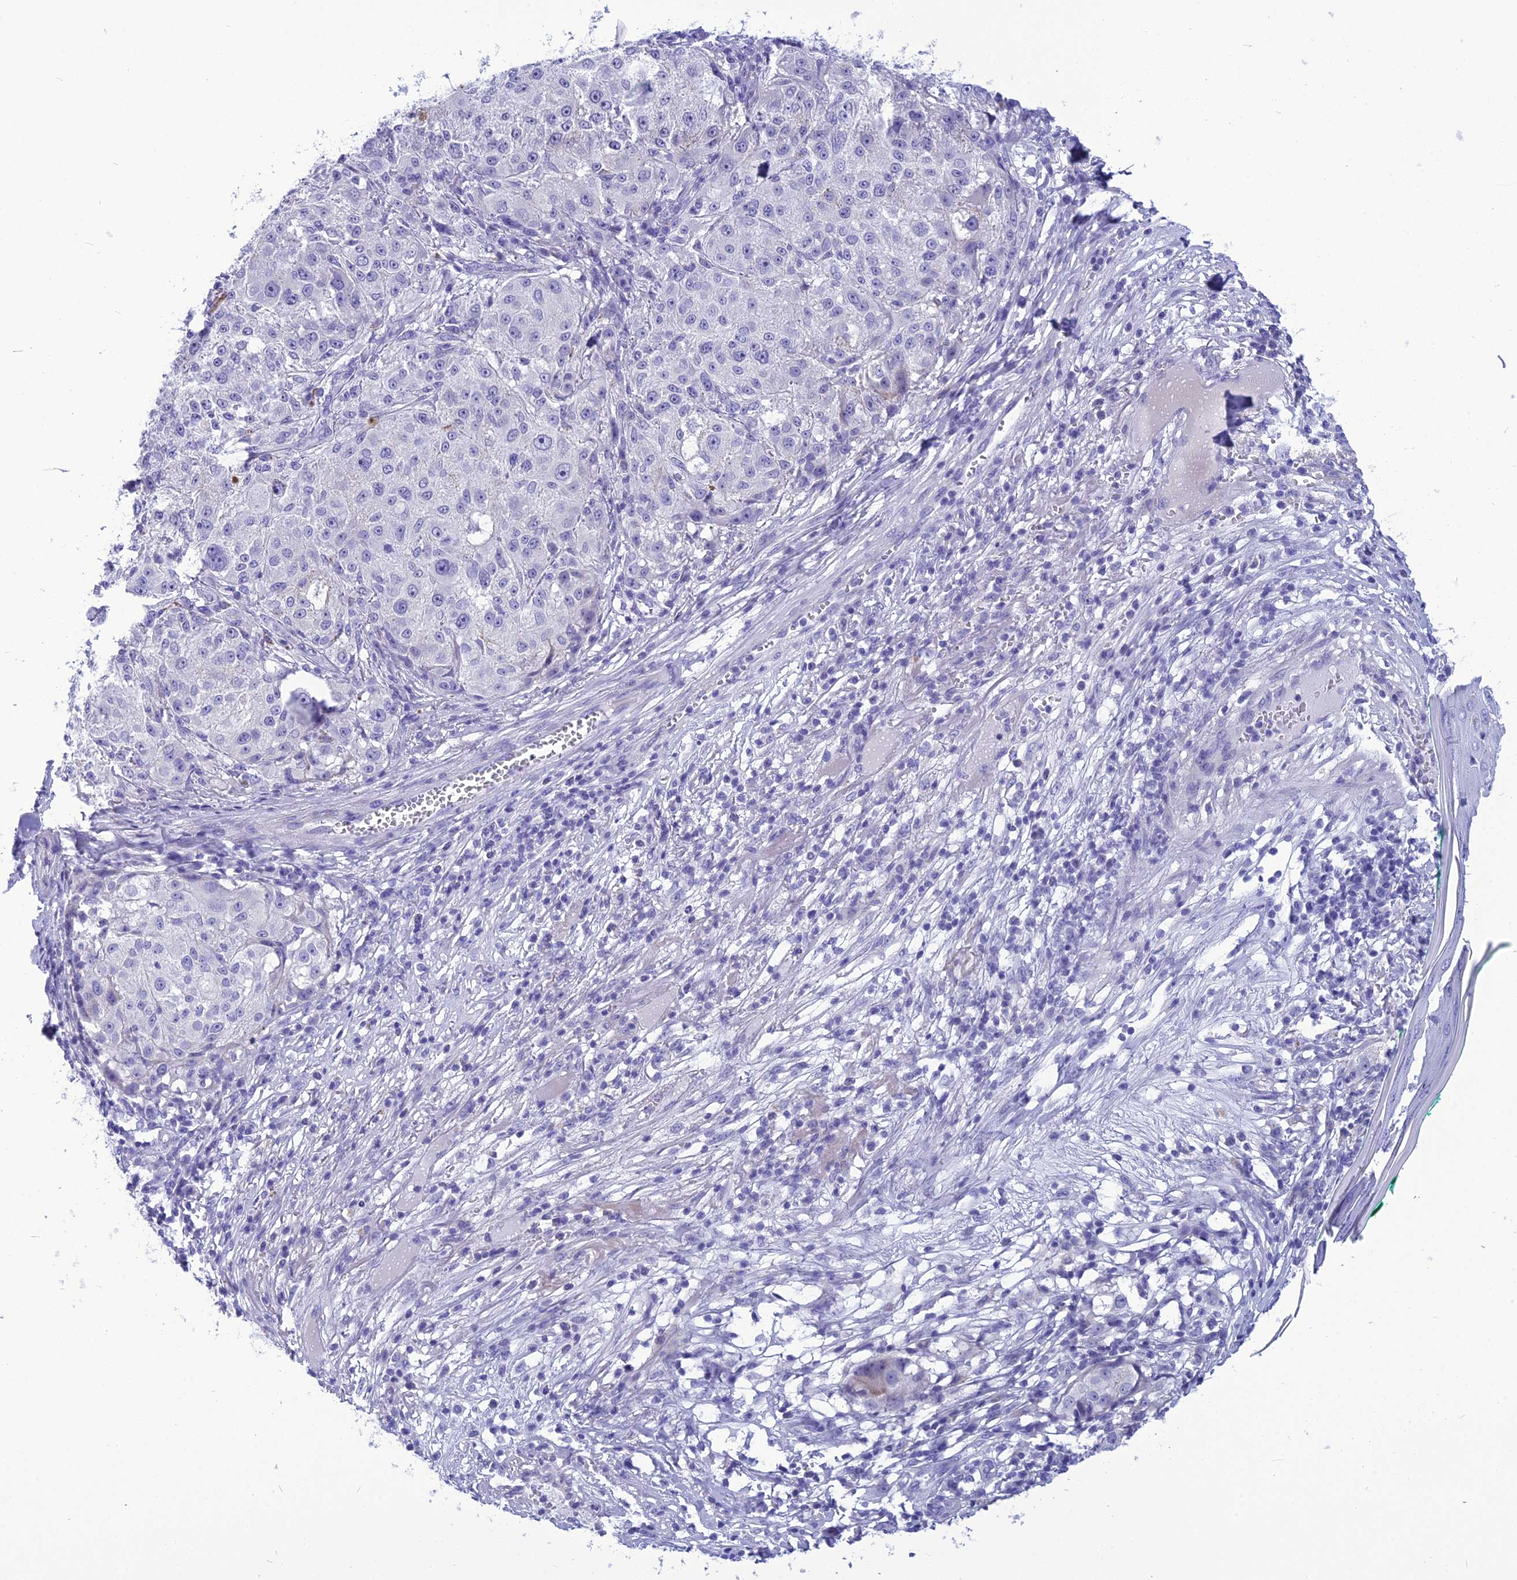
{"staining": {"intensity": "negative", "quantity": "none", "location": "none"}, "tissue": "melanoma", "cell_type": "Tumor cells", "image_type": "cancer", "snomed": [{"axis": "morphology", "description": "Necrosis, NOS"}, {"axis": "morphology", "description": "Malignant melanoma, NOS"}, {"axis": "topography", "description": "Skin"}], "caption": "Immunohistochemistry (IHC) micrograph of human malignant melanoma stained for a protein (brown), which demonstrates no expression in tumor cells.", "gene": "BBS2", "patient": {"sex": "female", "age": 87}}